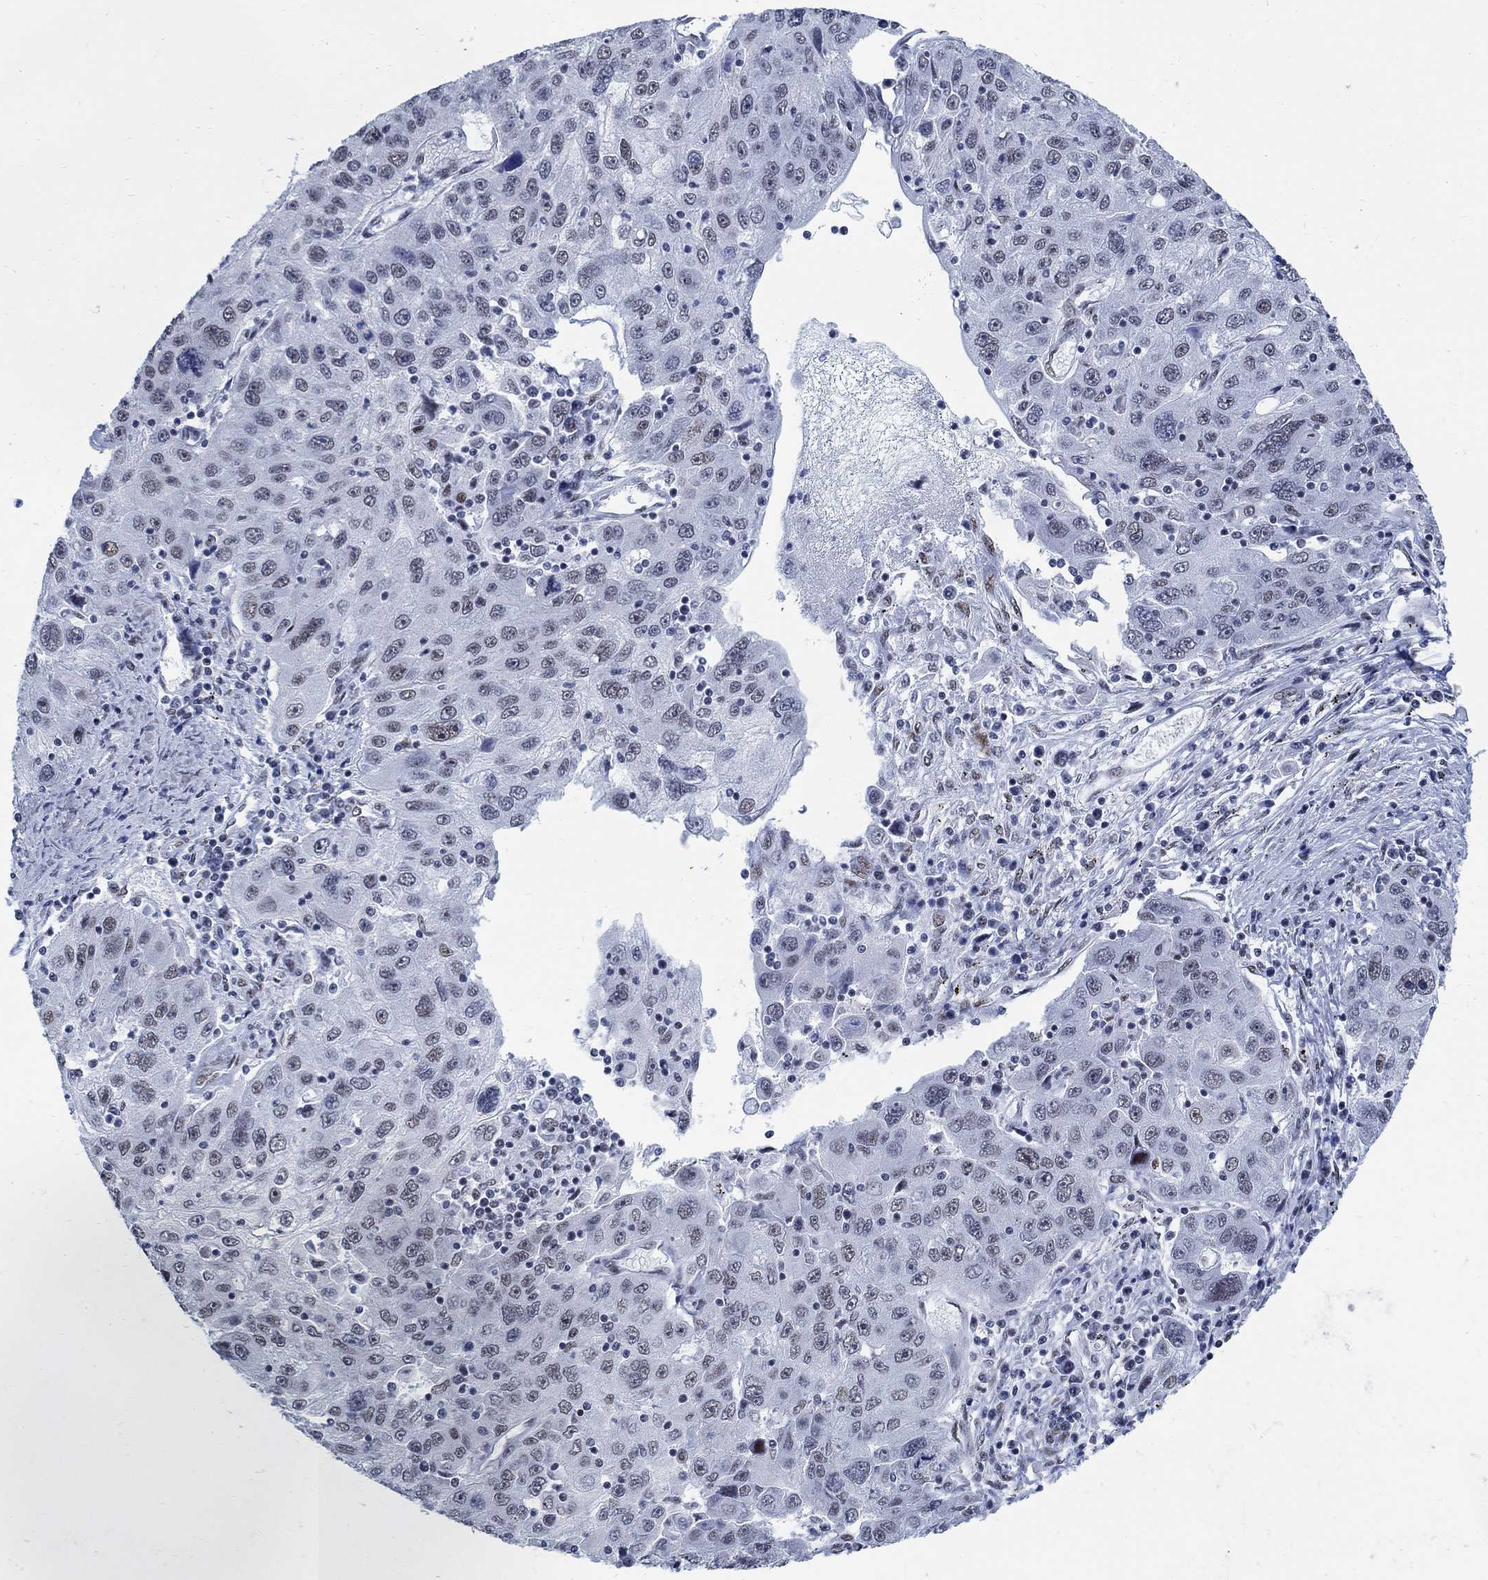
{"staining": {"intensity": "weak", "quantity": "25%-75%", "location": "nuclear"}, "tissue": "stomach cancer", "cell_type": "Tumor cells", "image_type": "cancer", "snomed": [{"axis": "morphology", "description": "Adenocarcinoma, NOS"}, {"axis": "topography", "description": "Stomach"}], "caption": "Stomach cancer stained with DAB (3,3'-diaminobenzidine) immunohistochemistry (IHC) exhibits low levels of weak nuclear staining in approximately 25%-75% of tumor cells. Immunohistochemistry (ihc) stains the protein of interest in brown and the nuclei are stained blue.", "gene": "DLK1", "patient": {"sex": "male", "age": 56}}